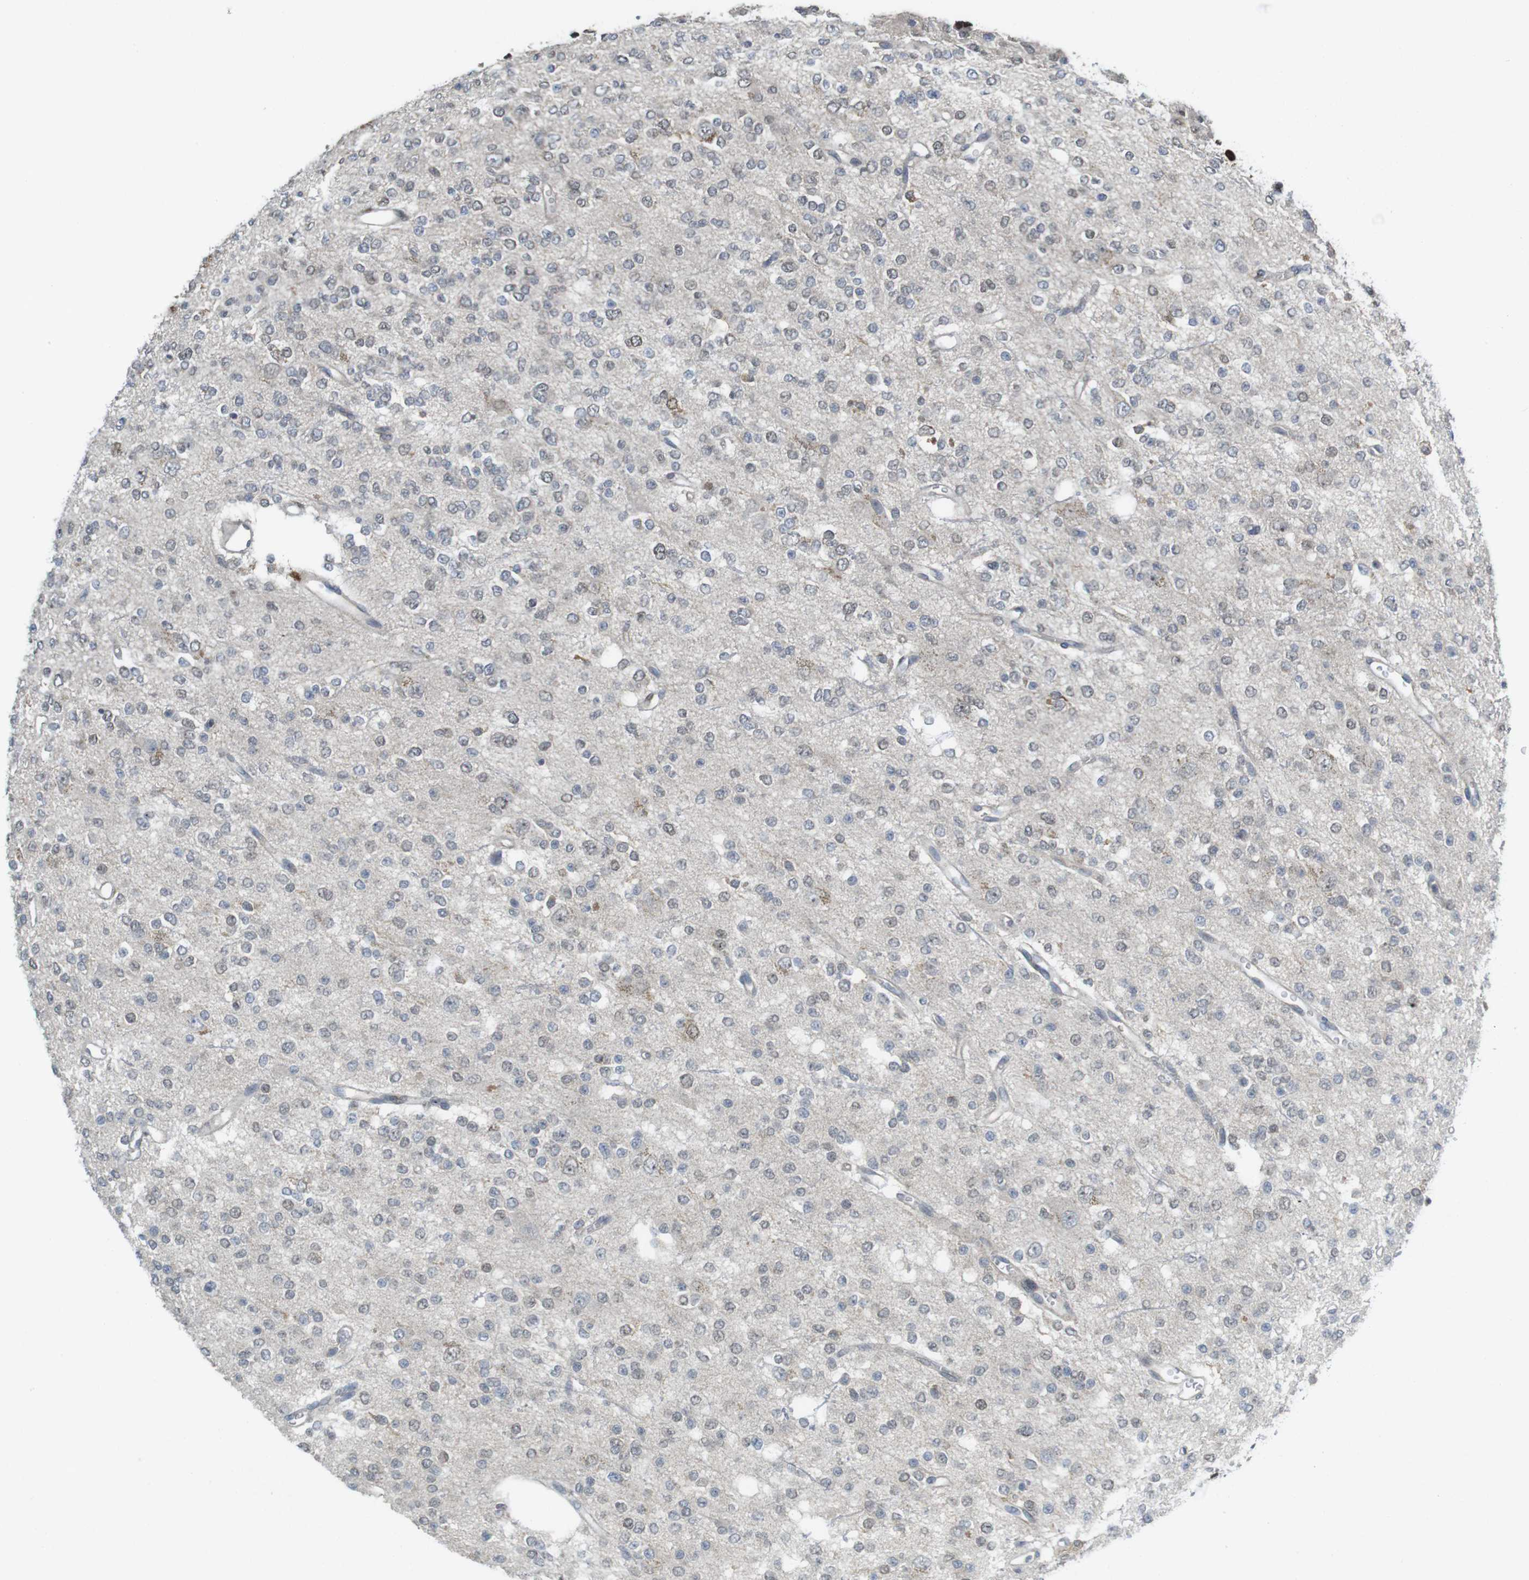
{"staining": {"intensity": "moderate", "quantity": "<25%", "location": "nuclear"}, "tissue": "glioma", "cell_type": "Tumor cells", "image_type": "cancer", "snomed": [{"axis": "morphology", "description": "Glioma, malignant, Low grade"}, {"axis": "topography", "description": "Brain"}], "caption": "Tumor cells display low levels of moderate nuclear staining in approximately <25% of cells in human glioma.", "gene": "RCC1", "patient": {"sex": "male", "age": 38}}